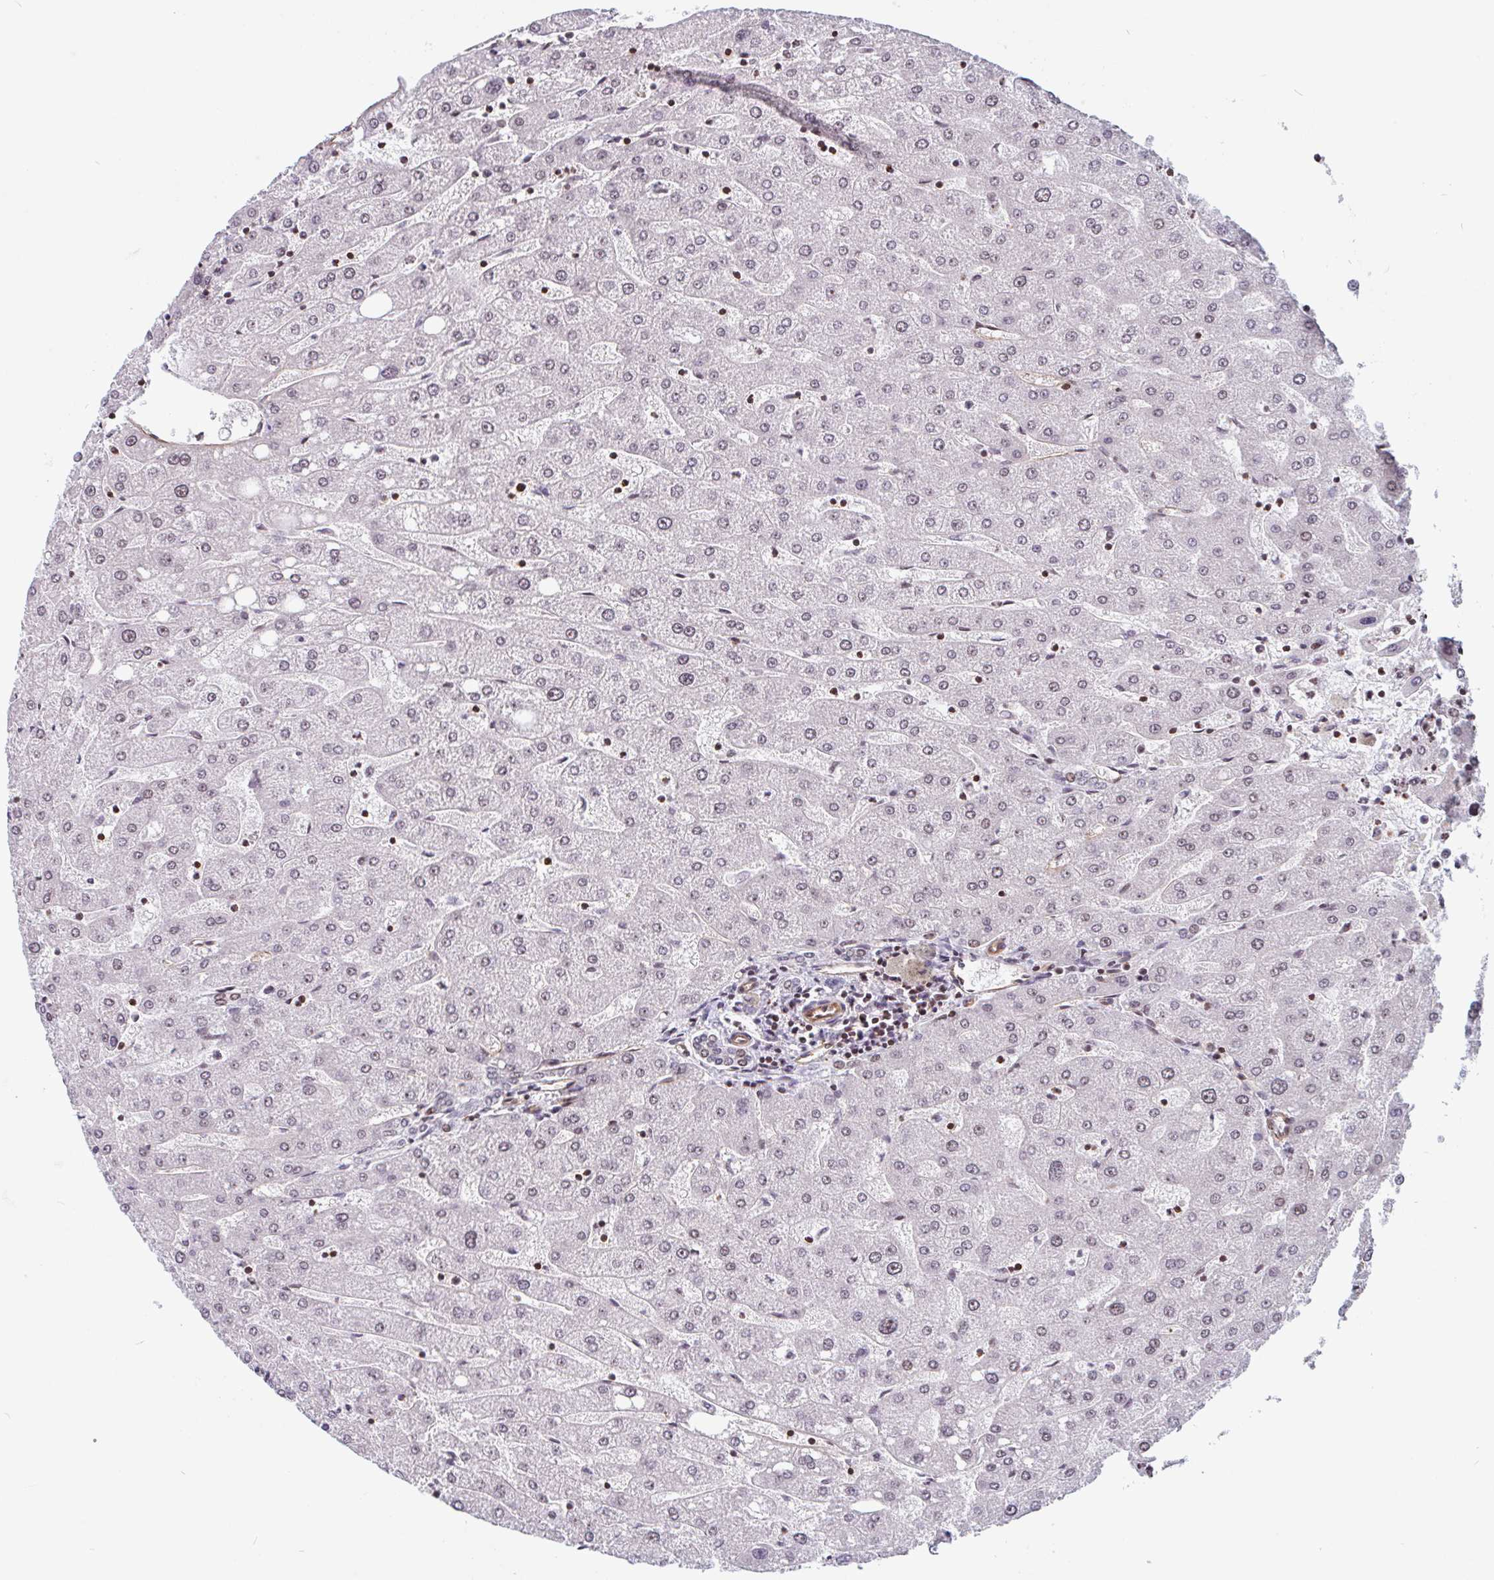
{"staining": {"intensity": "weak", "quantity": "25%-75%", "location": "nuclear"}, "tissue": "liver", "cell_type": "Cholangiocytes", "image_type": "normal", "snomed": [{"axis": "morphology", "description": "Normal tissue, NOS"}, {"axis": "topography", "description": "Liver"}], "caption": "Immunohistochemical staining of benign human liver displays 25%-75% levels of weak nuclear protein staining in approximately 25%-75% of cholangiocytes.", "gene": "ZNF689", "patient": {"sex": "male", "age": 67}}